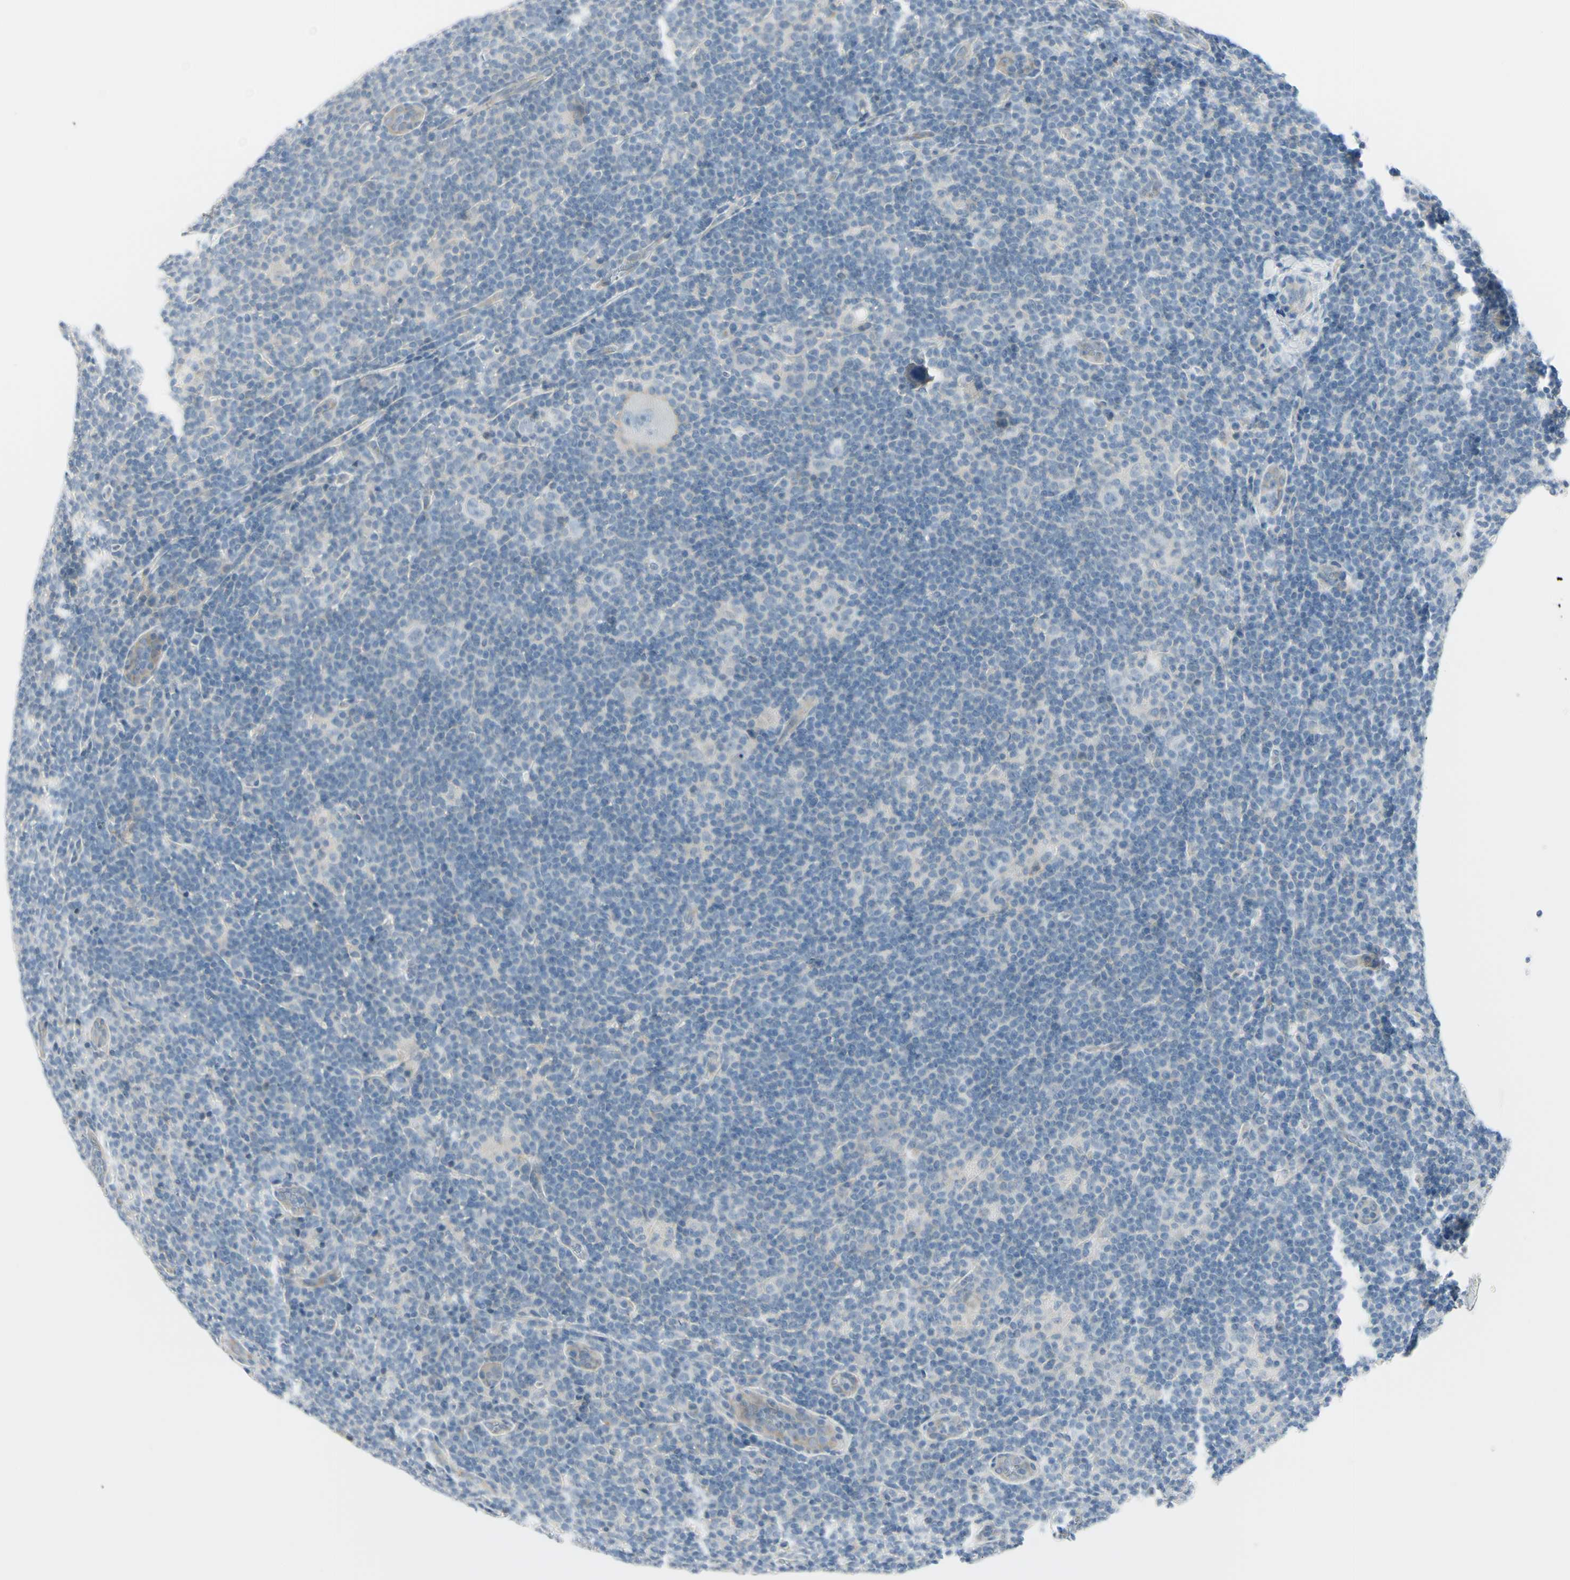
{"staining": {"intensity": "negative", "quantity": "none", "location": "none"}, "tissue": "lymphoma", "cell_type": "Tumor cells", "image_type": "cancer", "snomed": [{"axis": "morphology", "description": "Hodgkin's disease, NOS"}, {"axis": "topography", "description": "Lymph node"}], "caption": "Immunohistochemistry (IHC) photomicrograph of neoplastic tissue: human lymphoma stained with DAB (3,3'-diaminobenzidine) demonstrates no significant protein positivity in tumor cells.", "gene": "ASB9", "patient": {"sex": "female", "age": 57}}